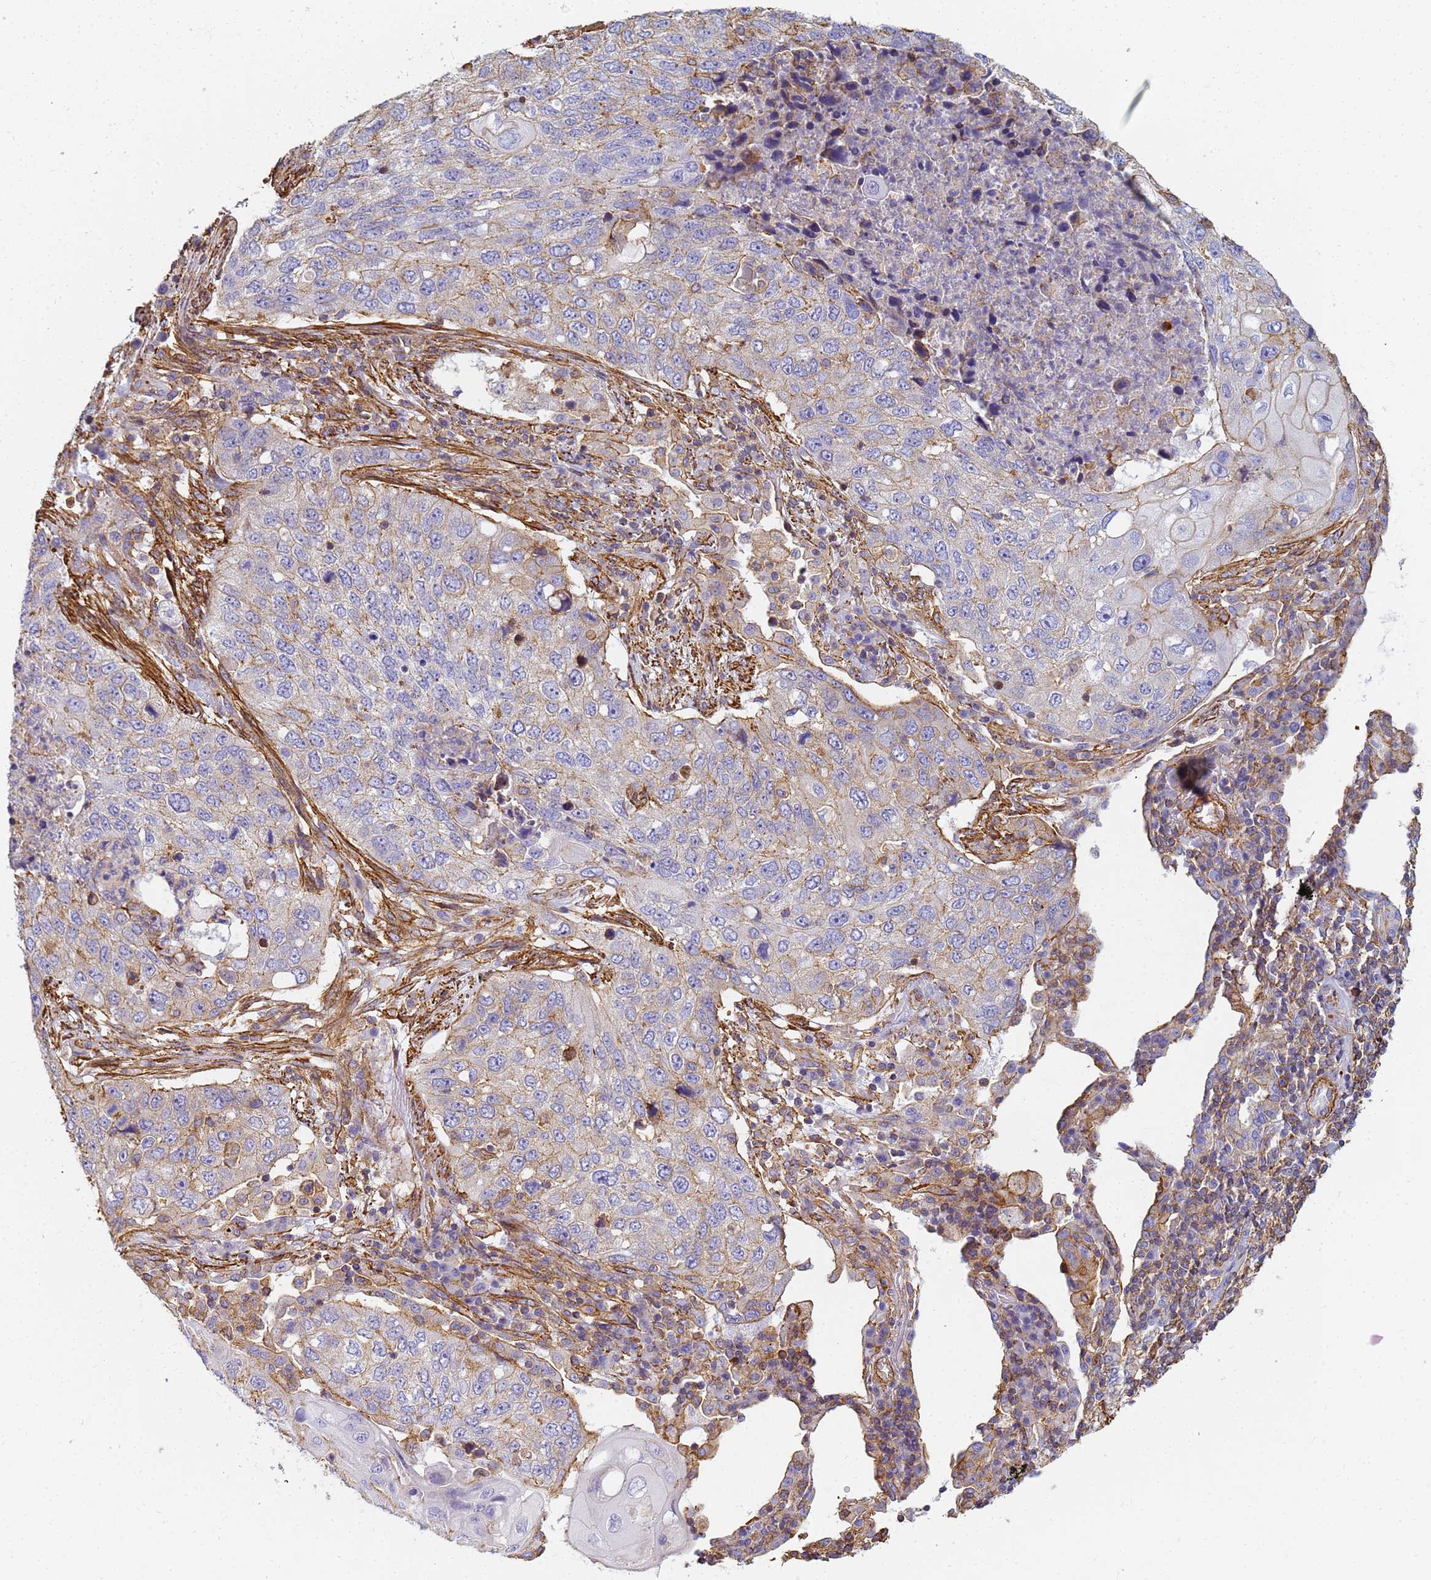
{"staining": {"intensity": "weak", "quantity": "25%-75%", "location": "cytoplasmic/membranous"}, "tissue": "lung cancer", "cell_type": "Tumor cells", "image_type": "cancer", "snomed": [{"axis": "morphology", "description": "Squamous cell carcinoma, NOS"}, {"axis": "topography", "description": "Lung"}], "caption": "Human lung squamous cell carcinoma stained with a protein marker displays weak staining in tumor cells.", "gene": "TPM1", "patient": {"sex": "female", "age": 63}}